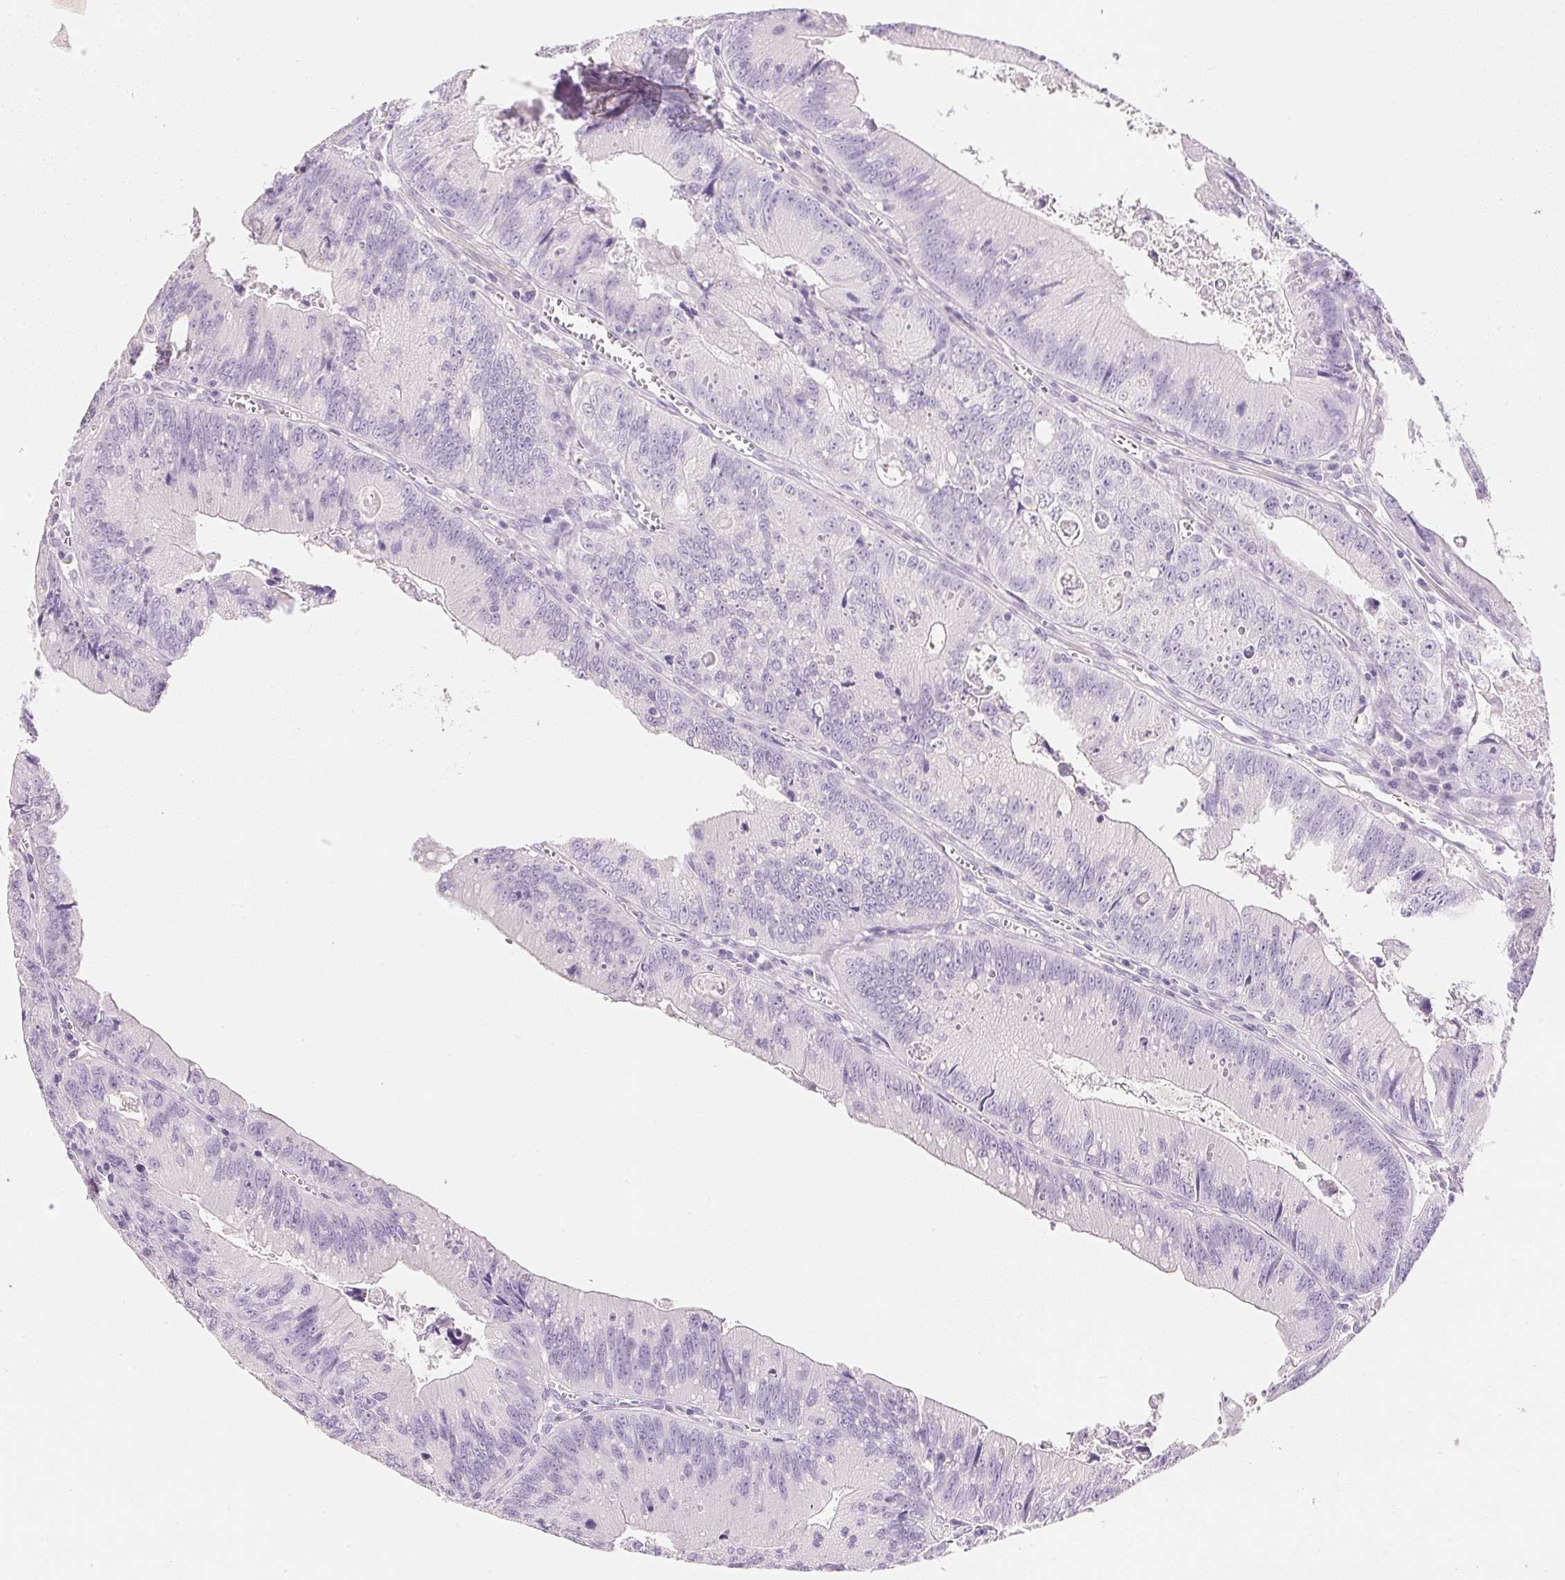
{"staining": {"intensity": "negative", "quantity": "none", "location": "none"}, "tissue": "colorectal cancer", "cell_type": "Tumor cells", "image_type": "cancer", "snomed": [{"axis": "morphology", "description": "Adenocarcinoma, NOS"}, {"axis": "topography", "description": "Rectum"}], "caption": "Immunohistochemistry image of neoplastic tissue: human colorectal cancer stained with DAB (3,3'-diaminobenzidine) exhibits no significant protein staining in tumor cells.", "gene": "KCNE2", "patient": {"sex": "female", "age": 81}}